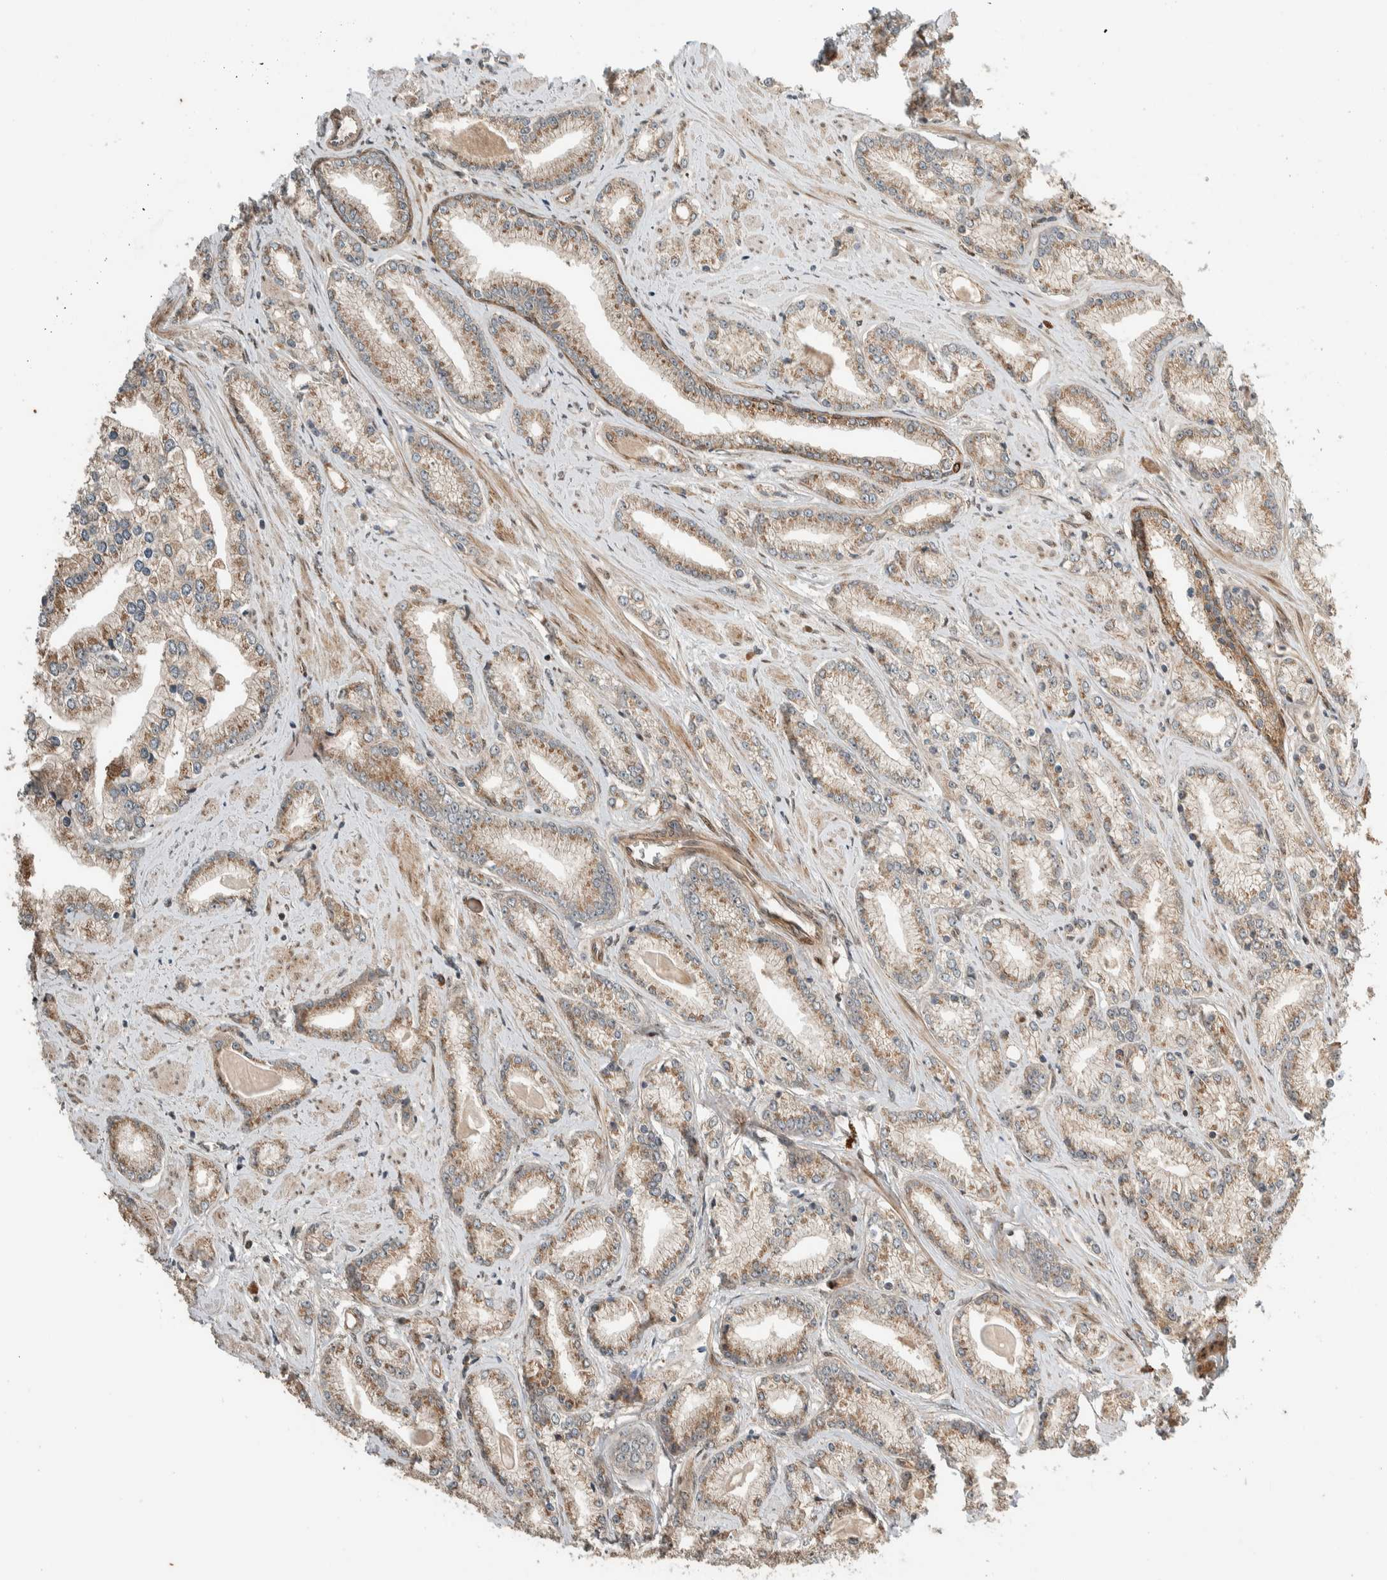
{"staining": {"intensity": "moderate", "quantity": ">75%", "location": "cytoplasmic/membranous"}, "tissue": "prostate cancer", "cell_type": "Tumor cells", "image_type": "cancer", "snomed": [{"axis": "morphology", "description": "Adenocarcinoma, Low grade"}, {"axis": "topography", "description": "Prostate"}], "caption": "Immunohistochemical staining of human prostate low-grade adenocarcinoma exhibits moderate cytoplasmic/membranous protein positivity in approximately >75% of tumor cells. Immunohistochemistry (ihc) stains the protein of interest in brown and the nuclei are stained blue.", "gene": "STXBP4", "patient": {"sex": "male", "age": 62}}